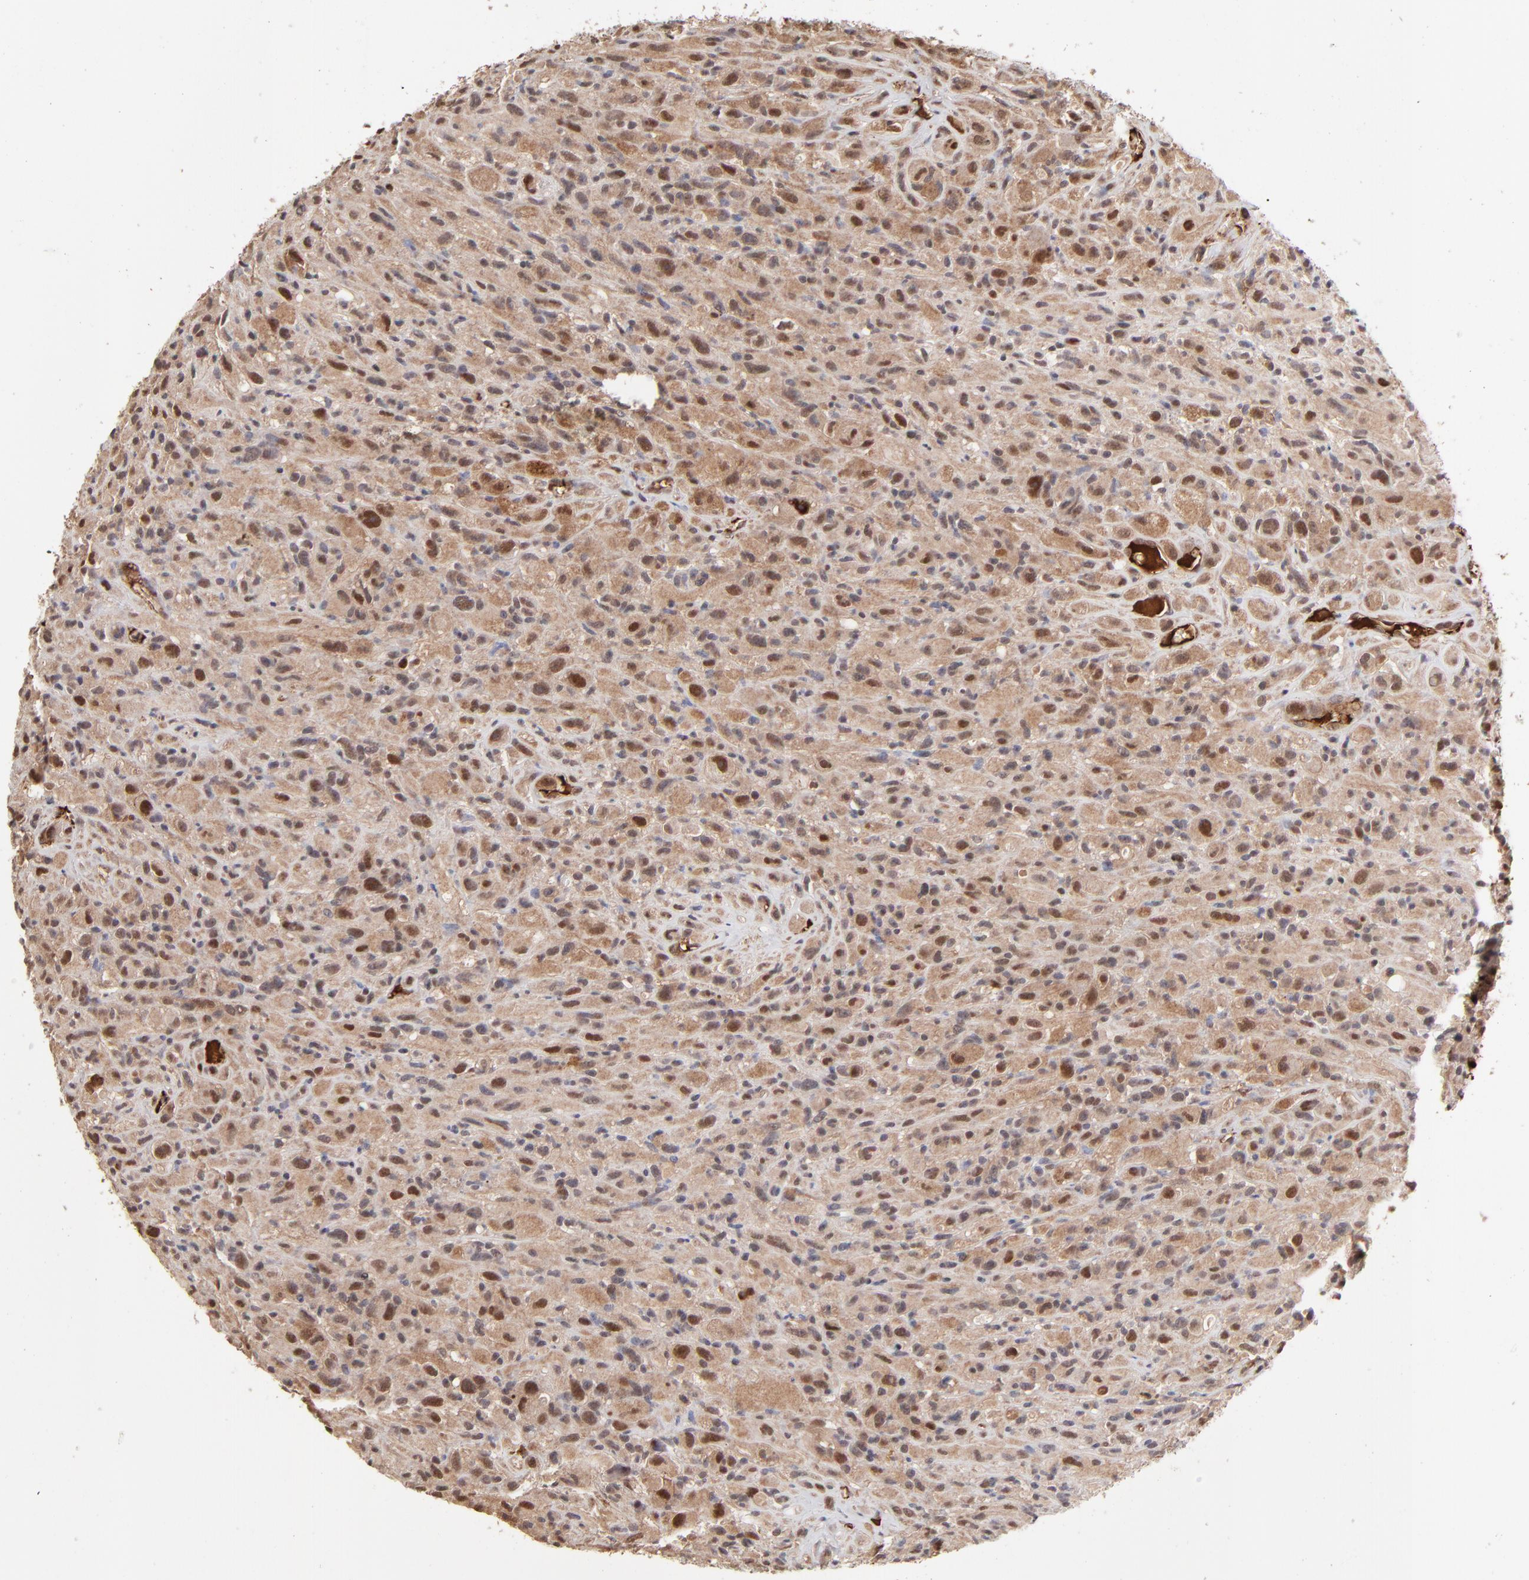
{"staining": {"intensity": "moderate", "quantity": "25%-75%", "location": "cytoplasmic/membranous,nuclear"}, "tissue": "glioma", "cell_type": "Tumor cells", "image_type": "cancer", "snomed": [{"axis": "morphology", "description": "Glioma, malignant, High grade"}, {"axis": "topography", "description": "Brain"}], "caption": "About 25%-75% of tumor cells in malignant glioma (high-grade) demonstrate moderate cytoplasmic/membranous and nuclear protein expression as visualized by brown immunohistochemical staining.", "gene": "PSMD14", "patient": {"sex": "male", "age": 48}}